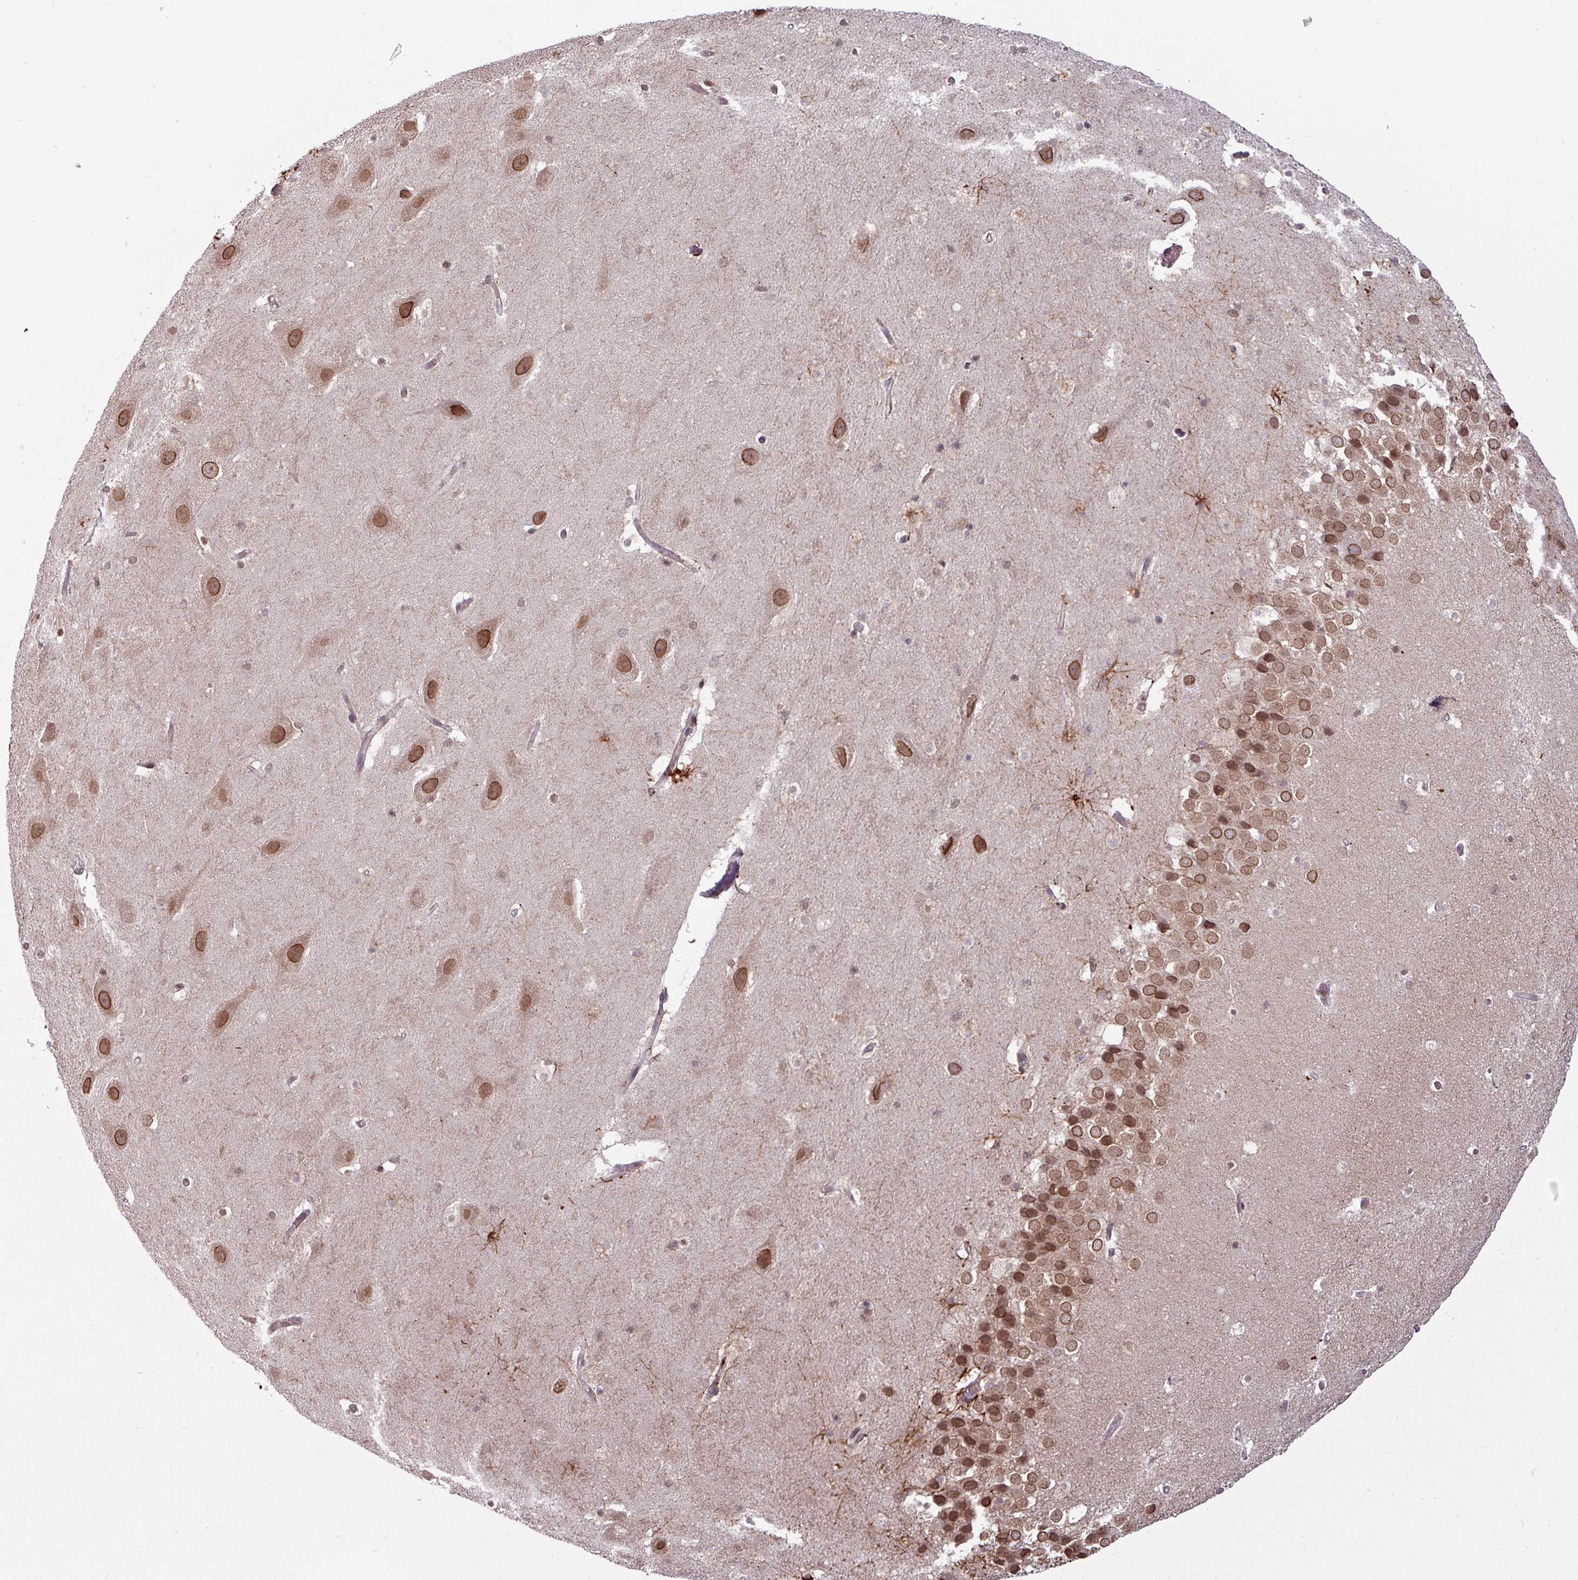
{"staining": {"intensity": "weak", "quantity": "<25%", "location": "nuclear"}, "tissue": "hippocampus", "cell_type": "Glial cells", "image_type": "normal", "snomed": [{"axis": "morphology", "description": "Normal tissue, NOS"}, {"axis": "topography", "description": "Hippocampus"}], "caption": "Immunohistochemical staining of benign human hippocampus demonstrates no significant positivity in glial cells.", "gene": "RBM4B", "patient": {"sex": "male", "age": 37}}